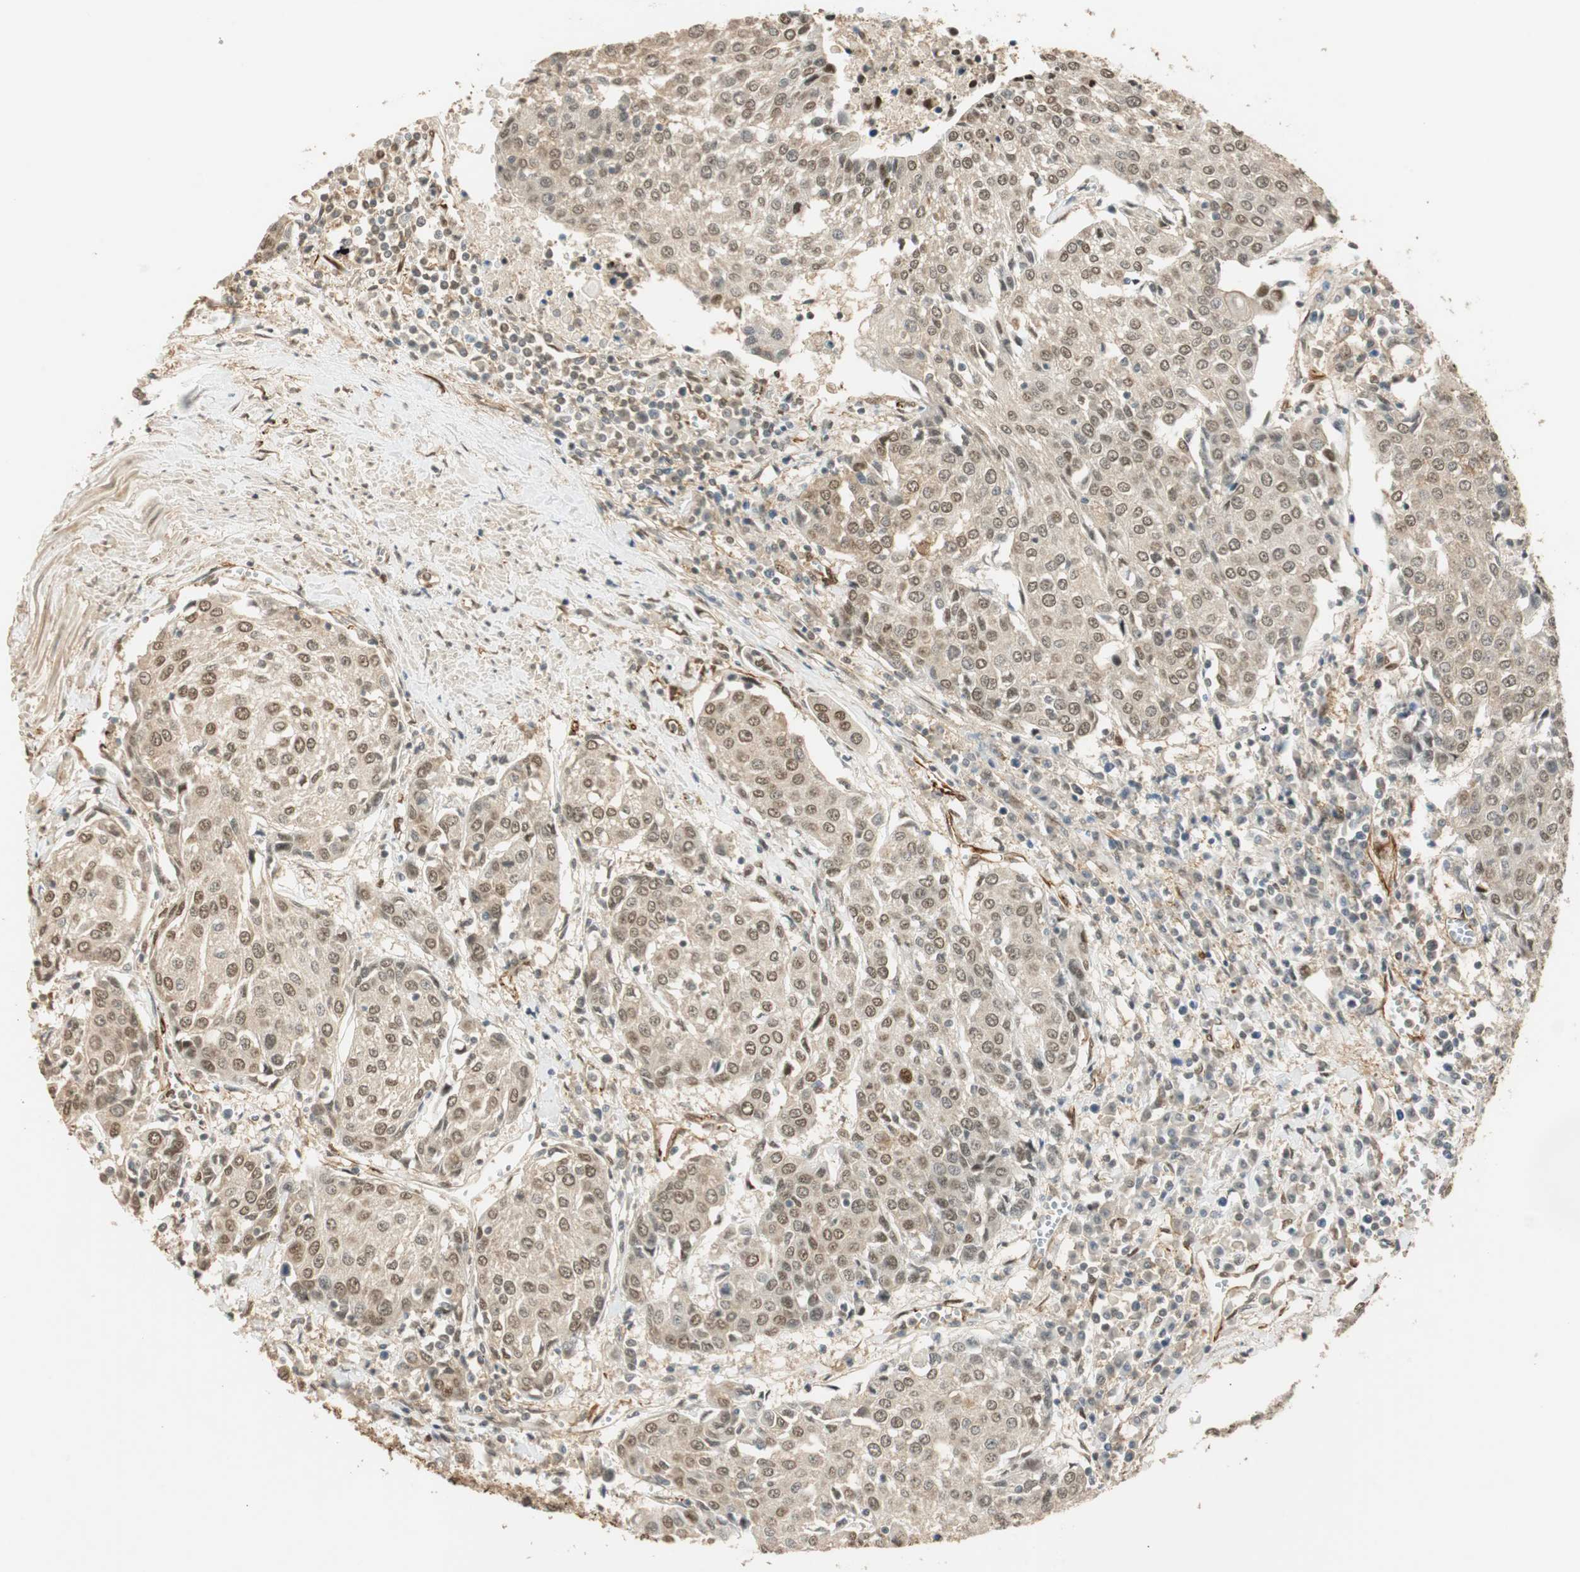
{"staining": {"intensity": "weak", "quantity": ">75%", "location": "cytoplasmic/membranous,nuclear"}, "tissue": "urothelial cancer", "cell_type": "Tumor cells", "image_type": "cancer", "snomed": [{"axis": "morphology", "description": "Urothelial carcinoma, High grade"}, {"axis": "topography", "description": "Urinary bladder"}], "caption": "This is a micrograph of IHC staining of urothelial cancer, which shows weak staining in the cytoplasmic/membranous and nuclear of tumor cells.", "gene": "NES", "patient": {"sex": "female", "age": 85}}